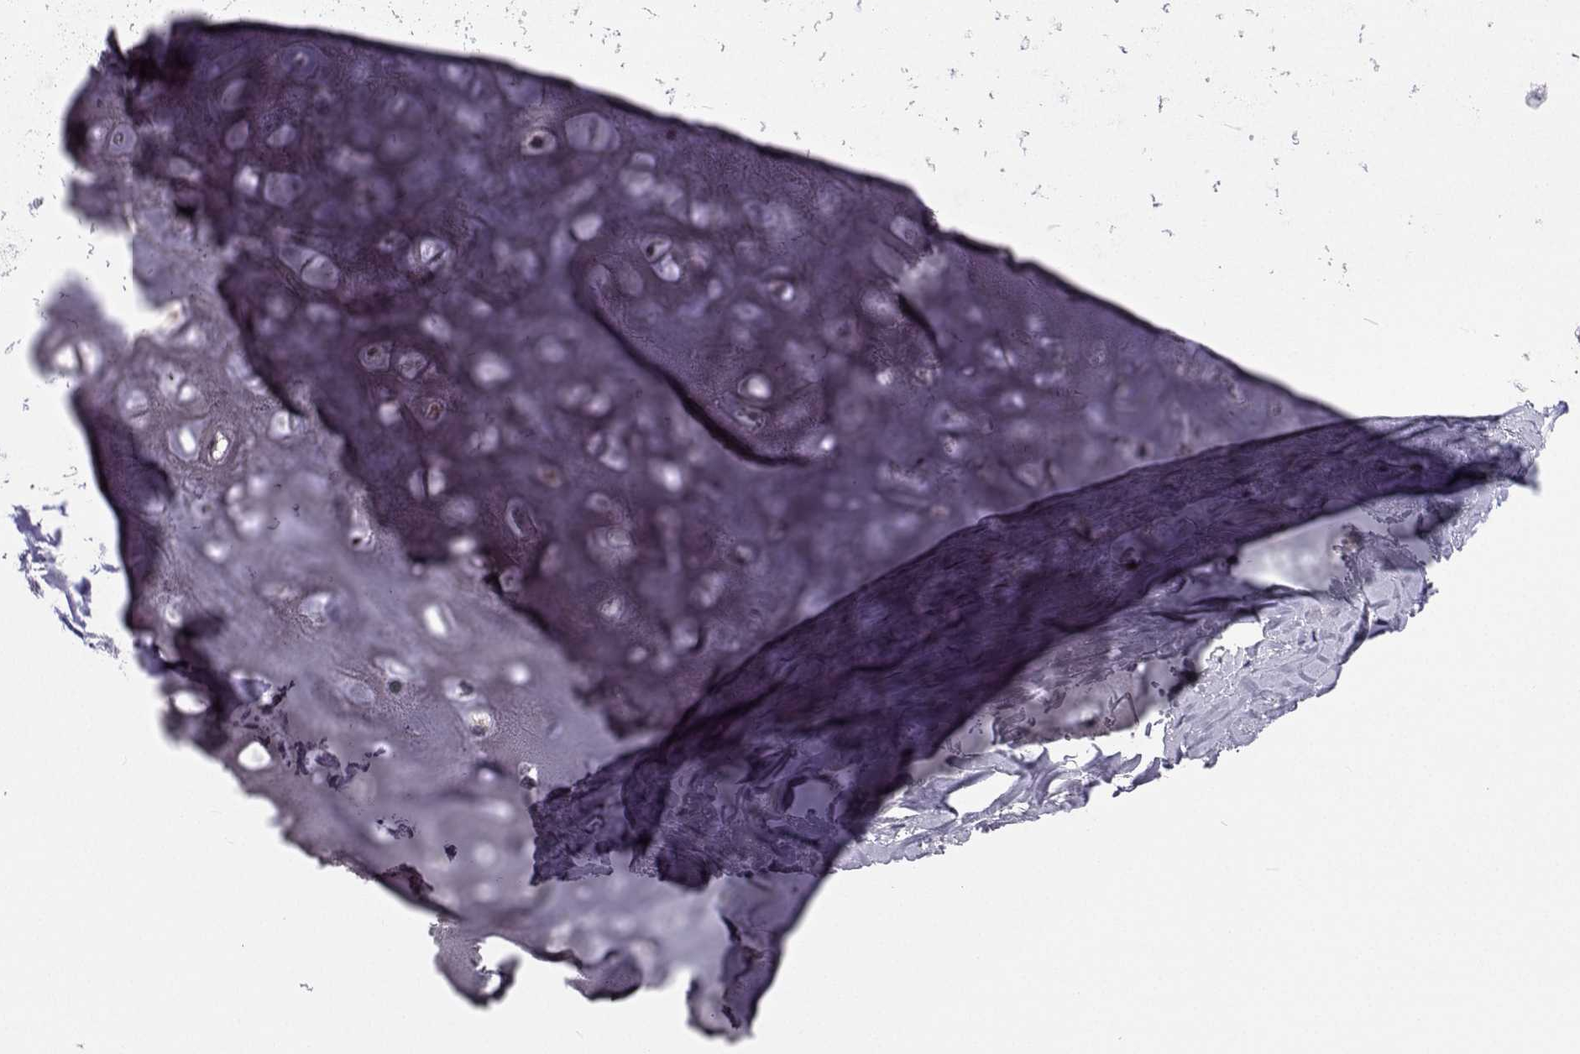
{"staining": {"intensity": "negative", "quantity": "none", "location": "none"}, "tissue": "adipose tissue", "cell_type": "Adipocytes", "image_type": "normal", "snomed": [{"axis": "morphology", "description": "Normal tissue, NOS"}, {"axis": "topography", "description": "Cartilage tissue"}], "caption": "This is a micrograph of immunohistochemistry staining of normal adipose tissue, which shows no expression in adipocytes. Nuclei are stained in blue.", "gene": "LHFPL7", "patient": {"sex": "male", "age": 57}}